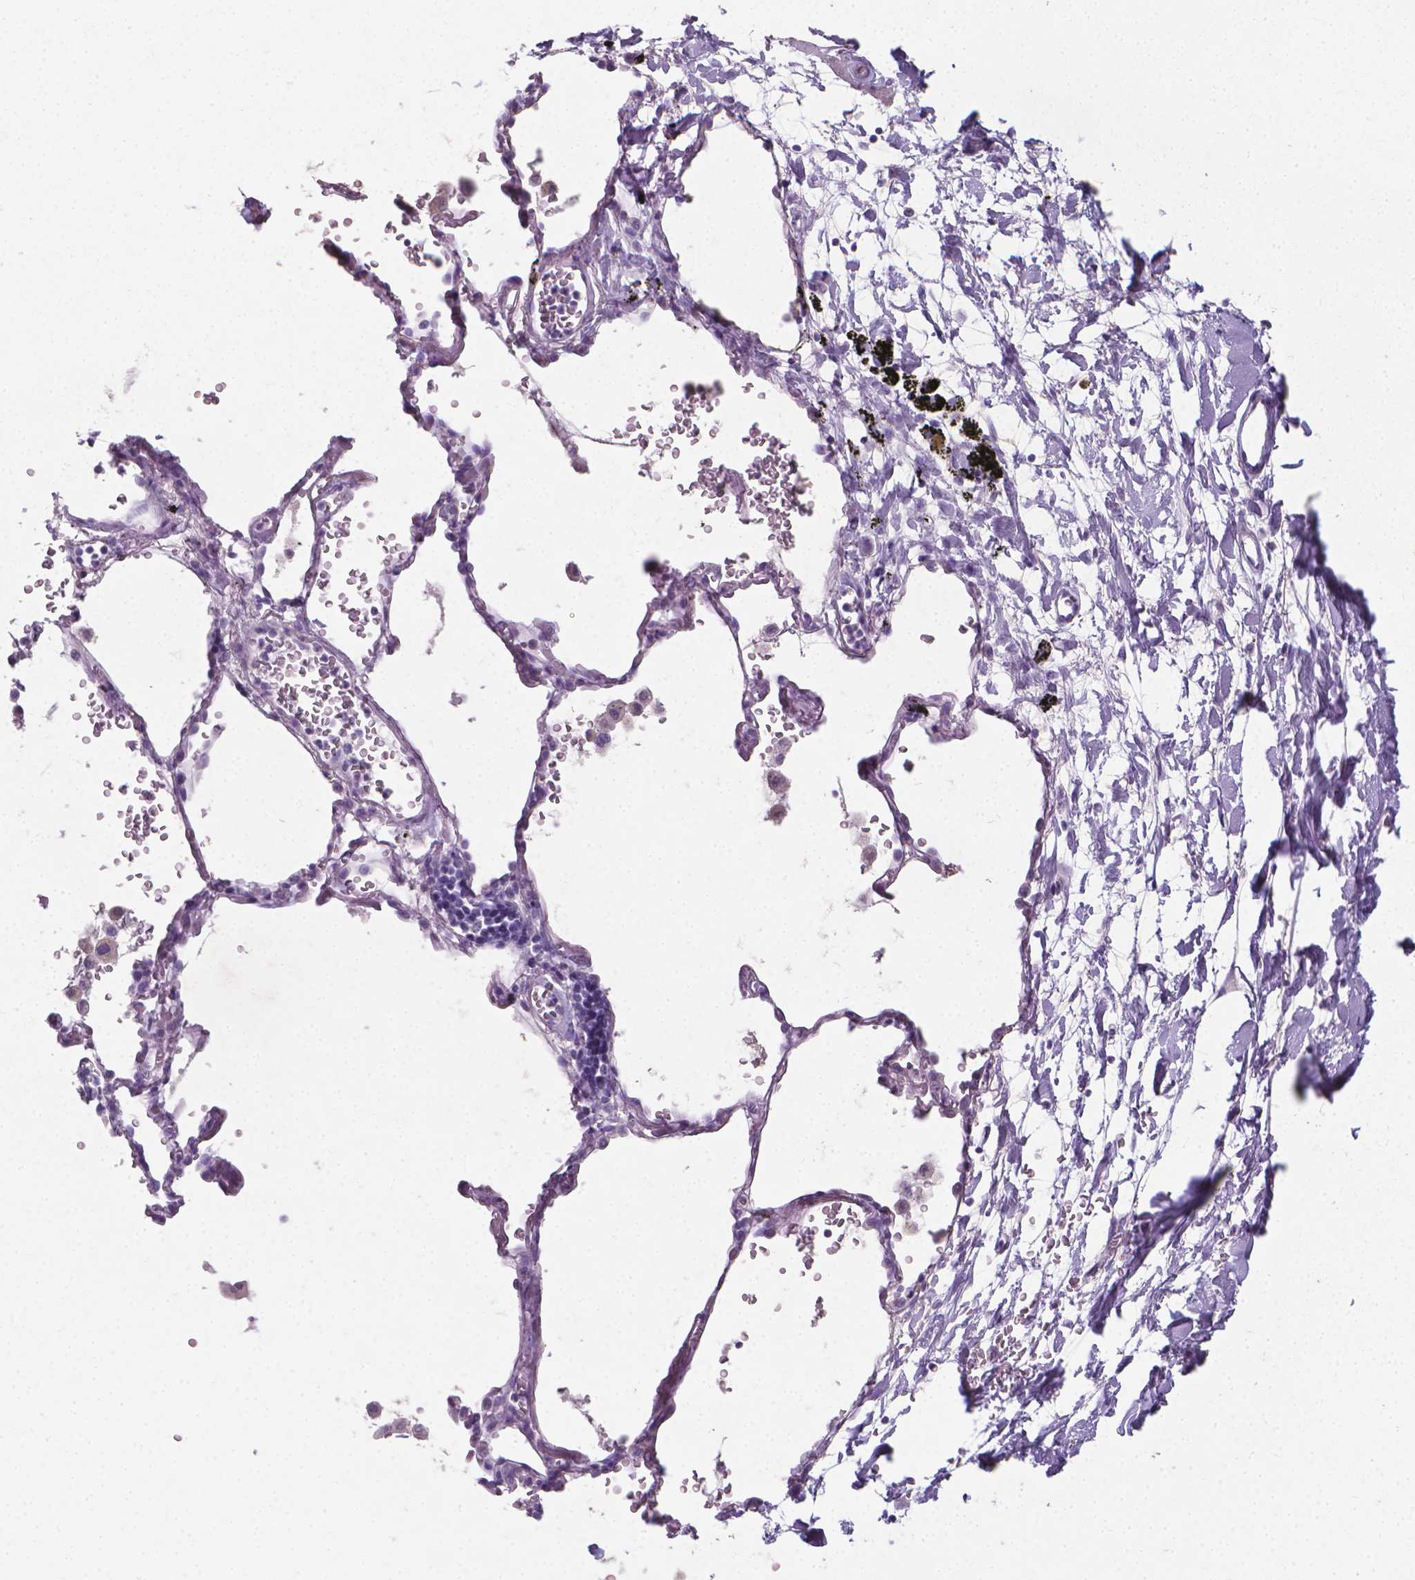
{"staining": {"intensity": "negative", "quantity": "none", "location": "none"}, "tissue": "adipose tissue", "cell_type": "Adipocytes", "image_type": "normal", "snomed": [{"axis": "morphology", "description": "Normal tissue, NOS"}, {"axis": "topography", "description": "Cartilage tissue"}, {"axis": "topography", "description": "Bronchus"}], "caption": "Adipocytes are negative for brown protein staining in benign adipose tissue. (Stains: DAB (3,3'-diaminobenzidine) IHC with hematoxylin counter stain, Microscopy: brightfield microscopy at high magnification).", "gene": "XPNPEP2", "patient": {"sex": "male", "age": 58}}